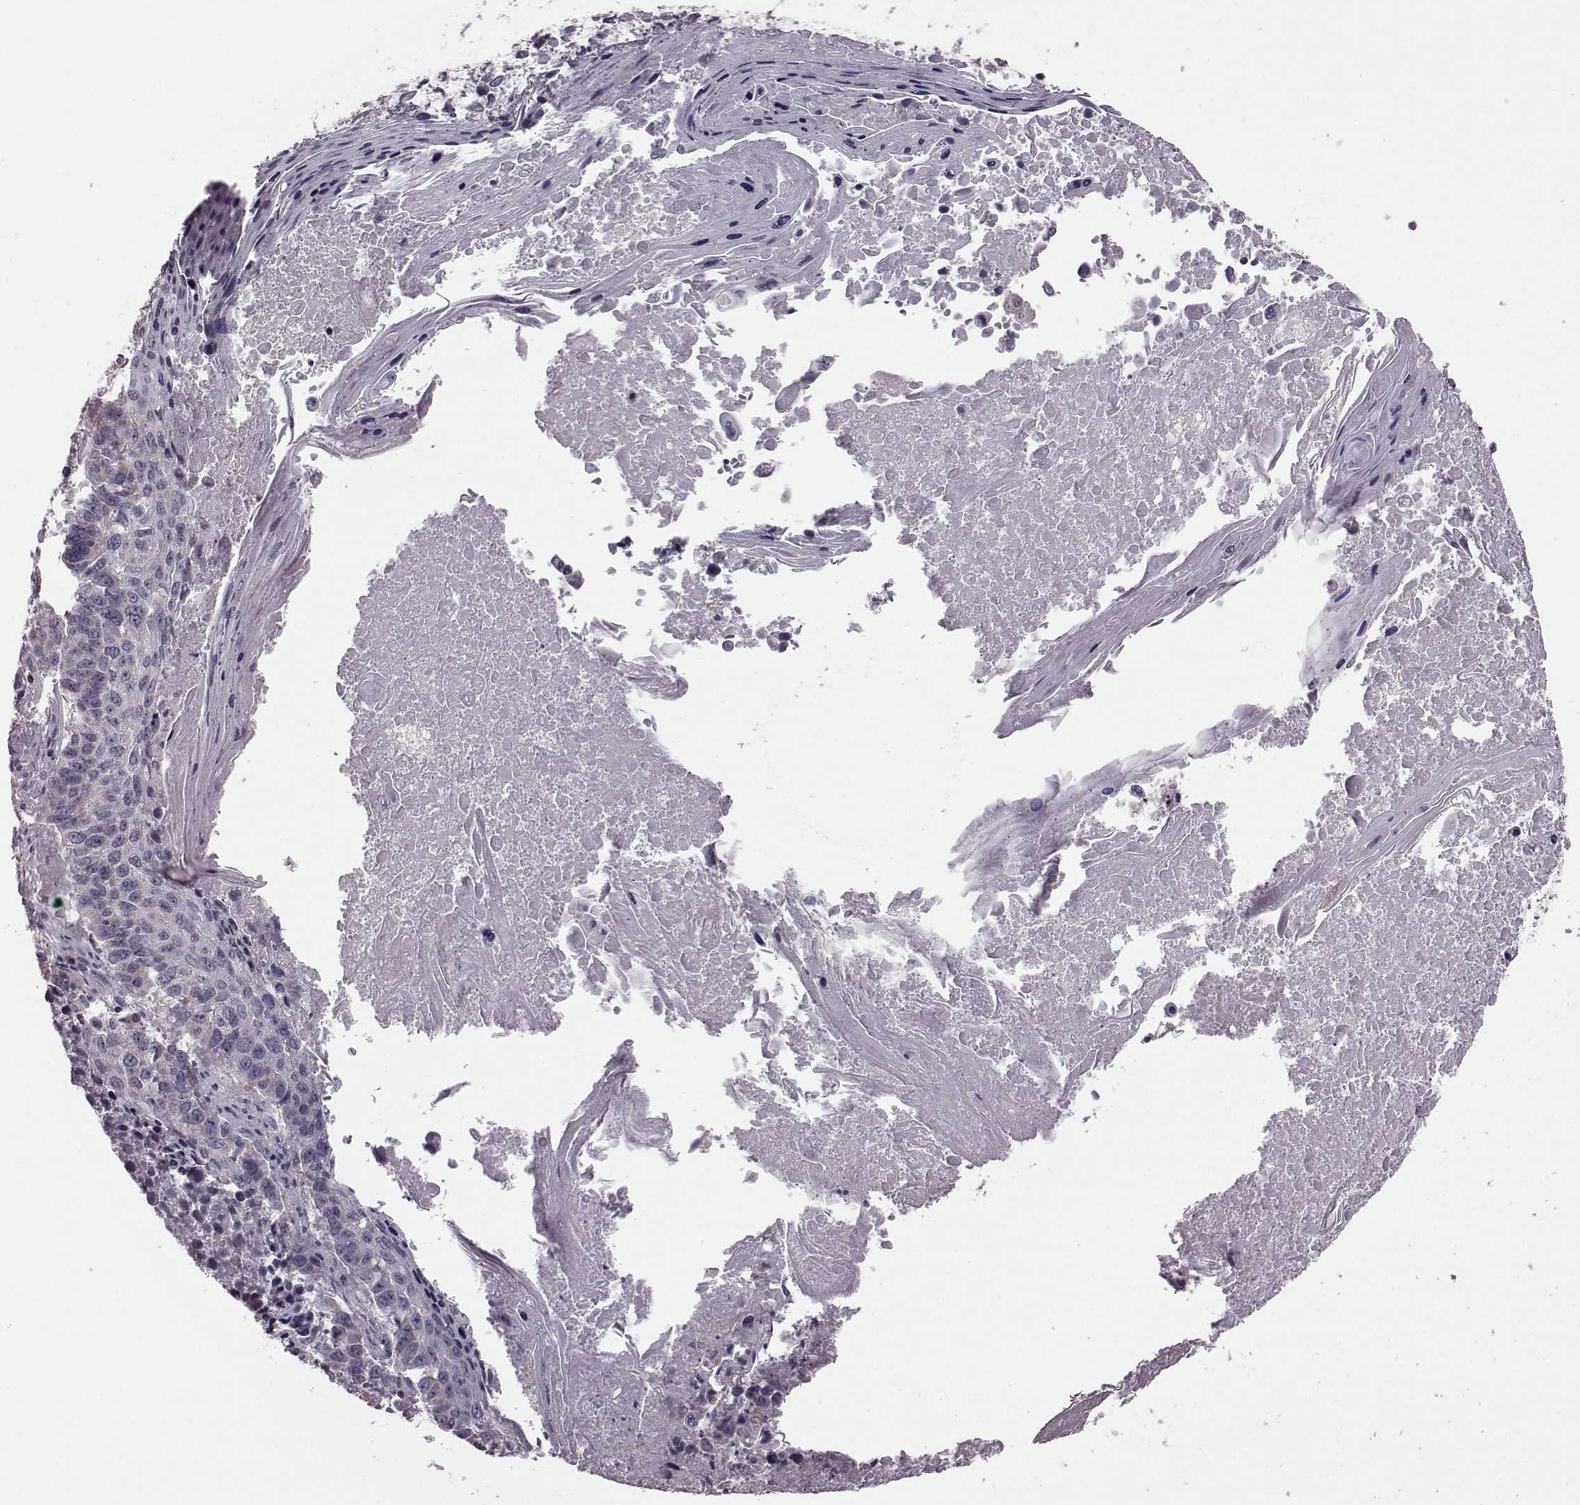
{"staining": {"intensity": "negative", "quantity": "none", "location": "none"}, "tissue": "lung cancer", "cell_type": "Tumor cells", "image_type": "cancer", "snomed": [{"axis": "morphology", "description": "Squamous cell carcinoma, NOS"}, {"axis": "topography", "description": "Lung"}], "caption": "Immunohistochemical staining of squamous cell carcinoma (lung) reveals no significant positivity in tumor cells.", "gene": "CDC42SE1", "patient": {"sex": "male", "age": 73}}